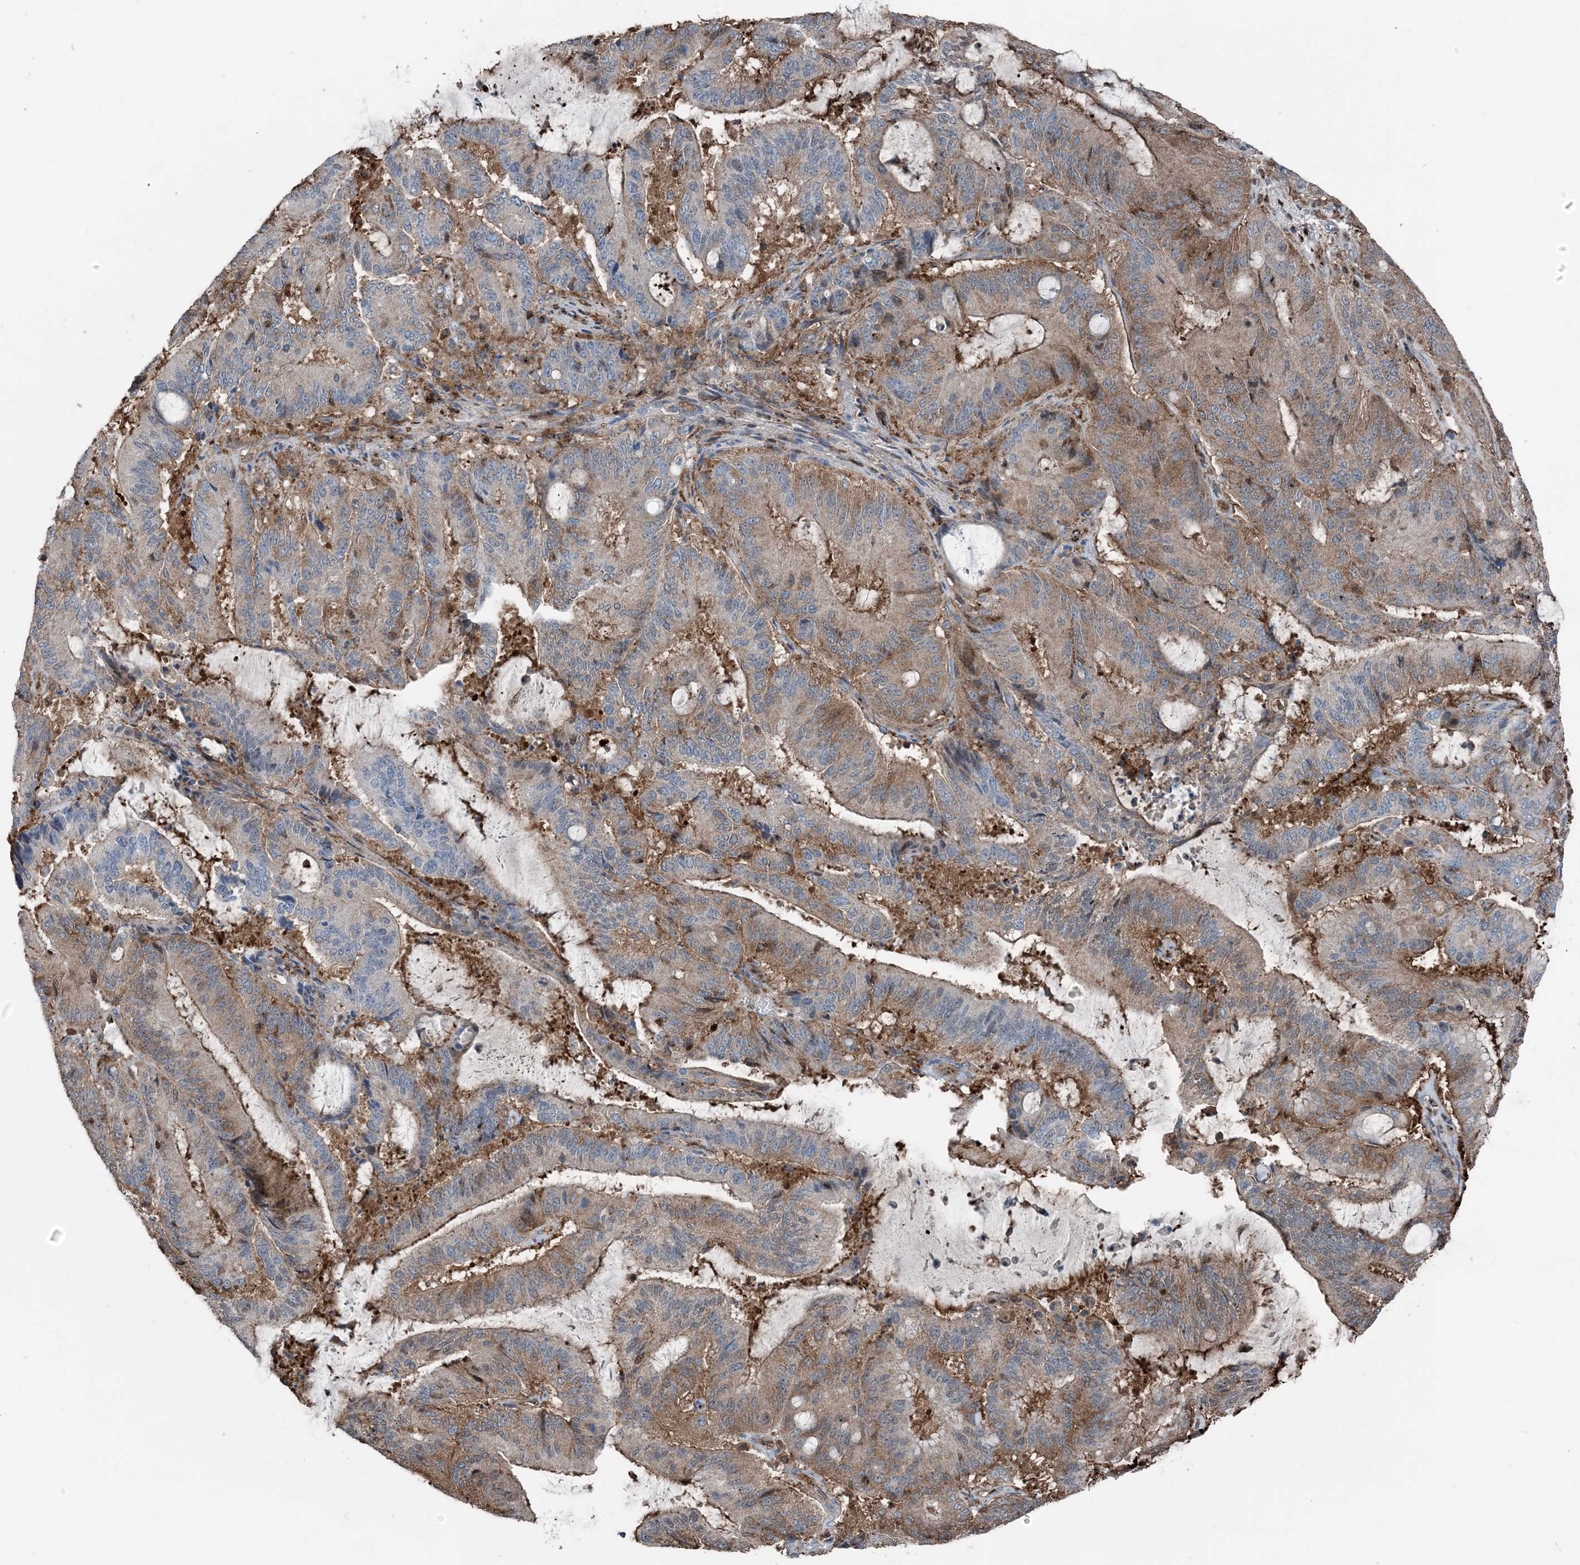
{"staining": {"intensity": "moderate", "quantity": ">75%", "location": "cytoplasmic/membranous"}, "tissue": "liver cancer", "cell_type": "Tumor cells", "image_type": "cancer", "snomed": [{"axis": "morphology", "description": "Normal tissue, NOS"}, {"axis": "morphology", "description": "Cholangiocarcinoma"}, {"axis": "topography", "description": "Liver"}, {"axis": "topography", "description": "Peripheral nerve tissue"}], "caption": "Approximately >75% of tumor cells in cholangiocarcinoma (liver) show moderate cytoplasmic/membranous protein positivity as visualized by brown immunohistochemical staining.", "gene": "CFL1", "patient": {"sex": "female", "age": 73}}